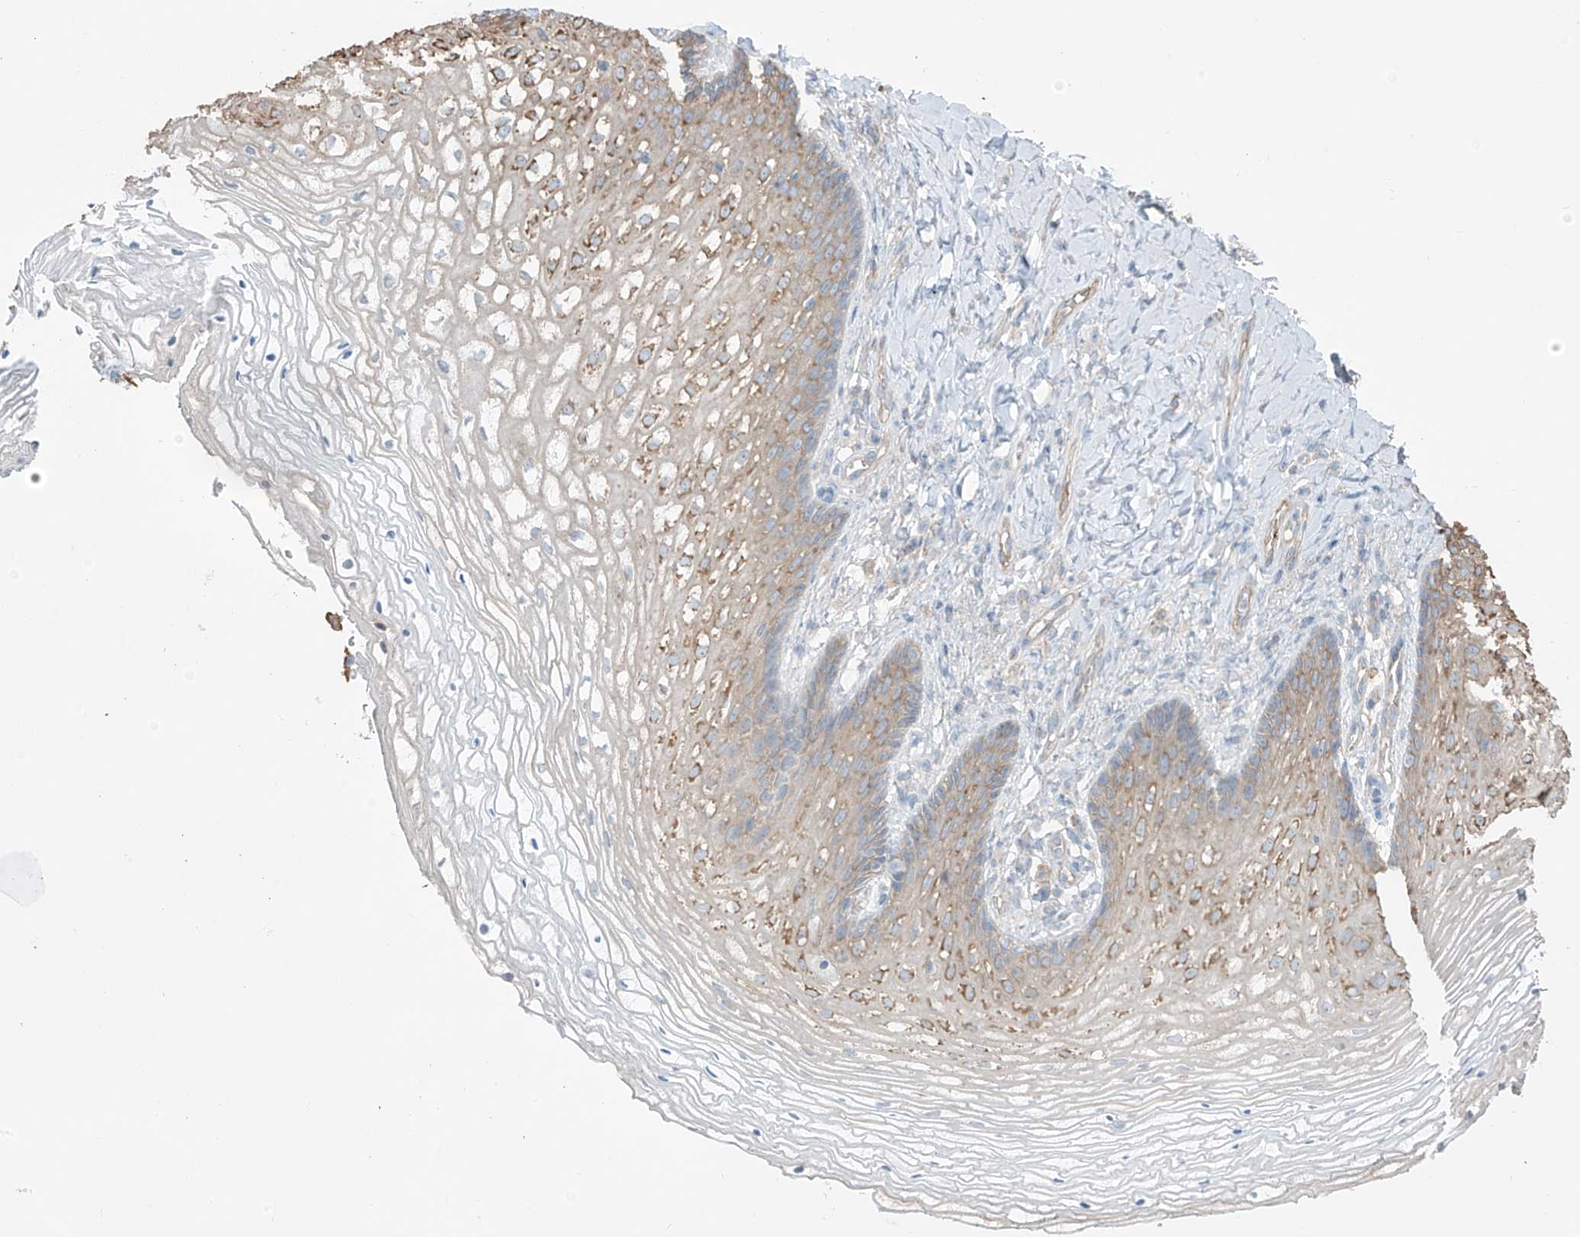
{"staining": {"intensity": "moderate", "quantity": "25%-75%", "location": "cytoplasmic/membranous"}, "tissue": "vagina", "cell_type": "Squamous epithelial cells", "image_type": "normal", "snomed": [{"axis": "morphology", "description": "Normal tissue, NOS"}, {"axis": "topography", "description": "Vagina"}], "caption": "Immunohistochemical staining of normal human vagina reveals medium levels of moderate cytoplasmic/membranous positivity in approximately 25%-75% of squamous epithelial cells.", "gene": "ZNF846", "patient": {"sex": "female", "age": 60}}